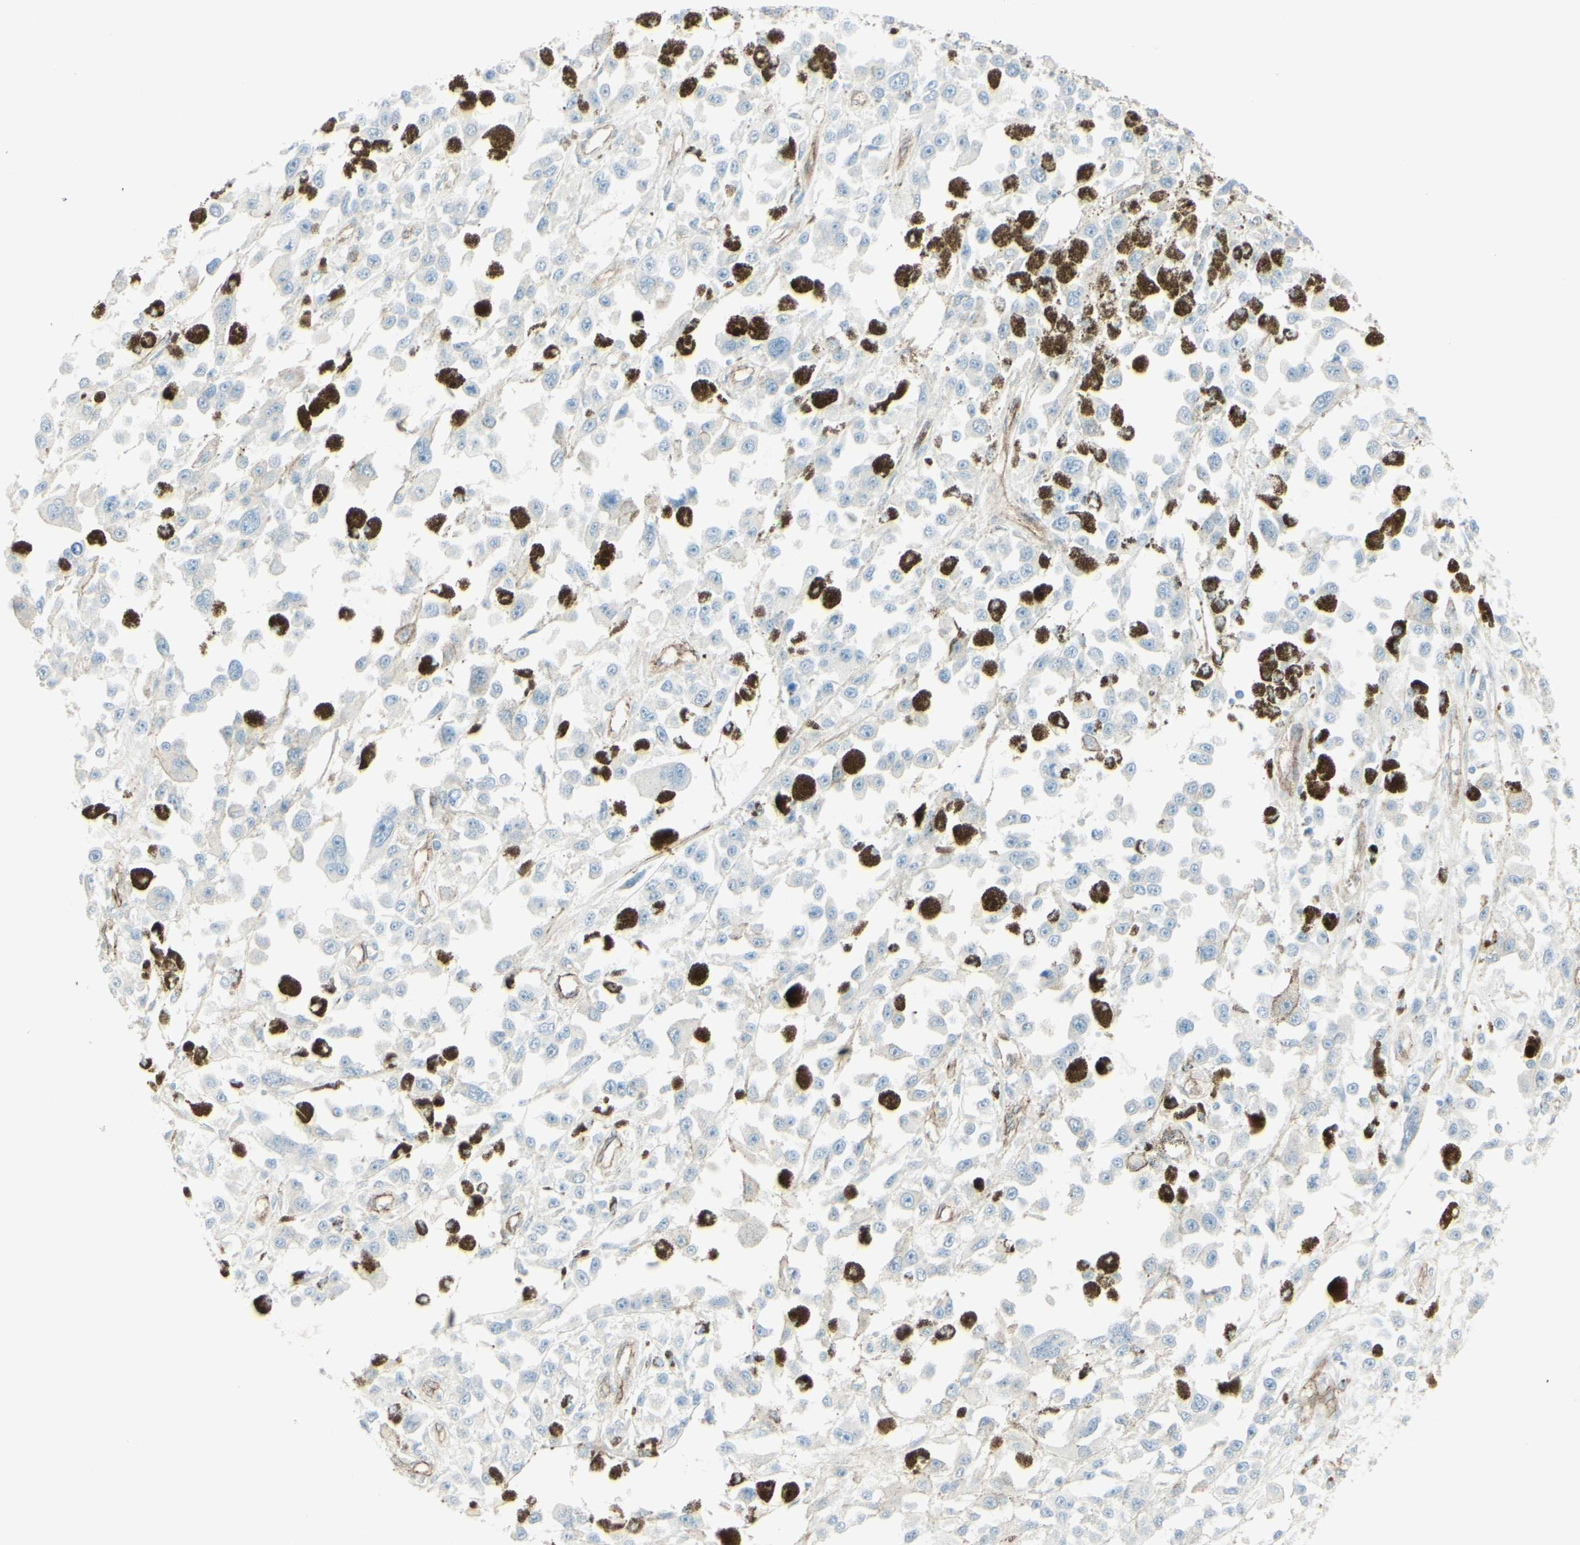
{"staining": {"intensity": "strong", "quantity": "<25%", "location": "cytoplasmic/membranous"}, "tissue": "melanoma", "cell_type": "Tumor cells", "image_type": "cancer", "snomed": [{"axis": "morphology", "description": "Malignant melanoma, Metastatic site"}, {"axis": "topography", "description": "Lymph node"}], "caption": "Immunohistochemical staining of melanoma shows medium levels of strong cytoplasmic/membranous staining in about <25% of tumor cells.", "gene": "MYO6", "patient": {"sex": "male", "age": 59}}